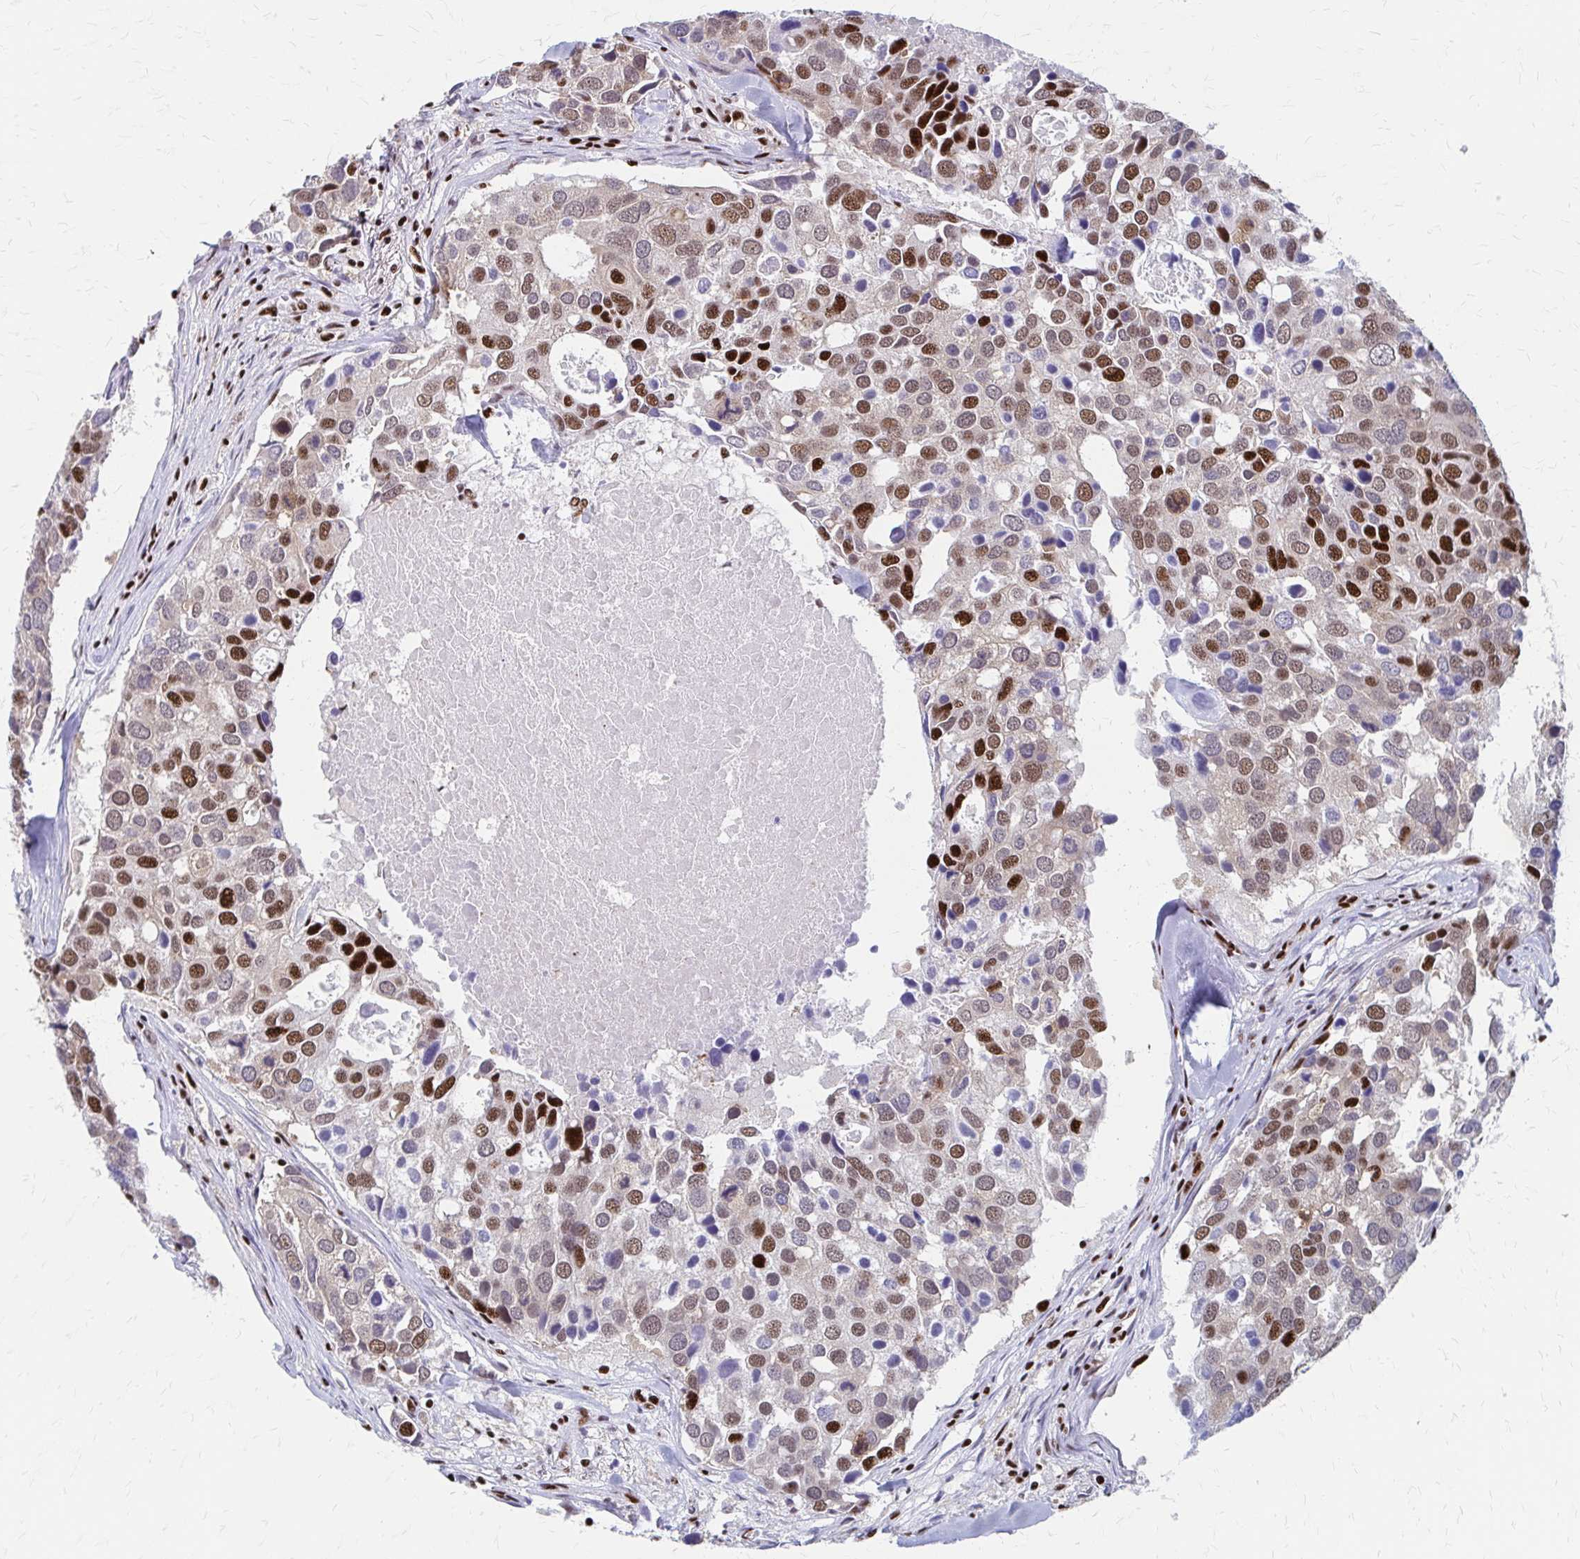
{"staining": {"intensity": "moderate", "quantity": "25%-75%", "location": "nuclear"}, "tissue": "breast cancer", "cell_type": "Tumor cells", "image_type": "cancer", "snomed": [{"axis": "morphology", "description": "Duct carcinoma"}, {"axis": "topography", "description": "Breast"}], "caption": "A high-resolution micrograph shows IHC staining of intraductal carcinoma (breast), which reveals moderate nuclear expression in about 25%-75% of tumor cells. The protein is shown in brown color, while the nuclei are stained blue.", "gene": "CNKSR3", "patient": {"sex": "female", "age": 83}}